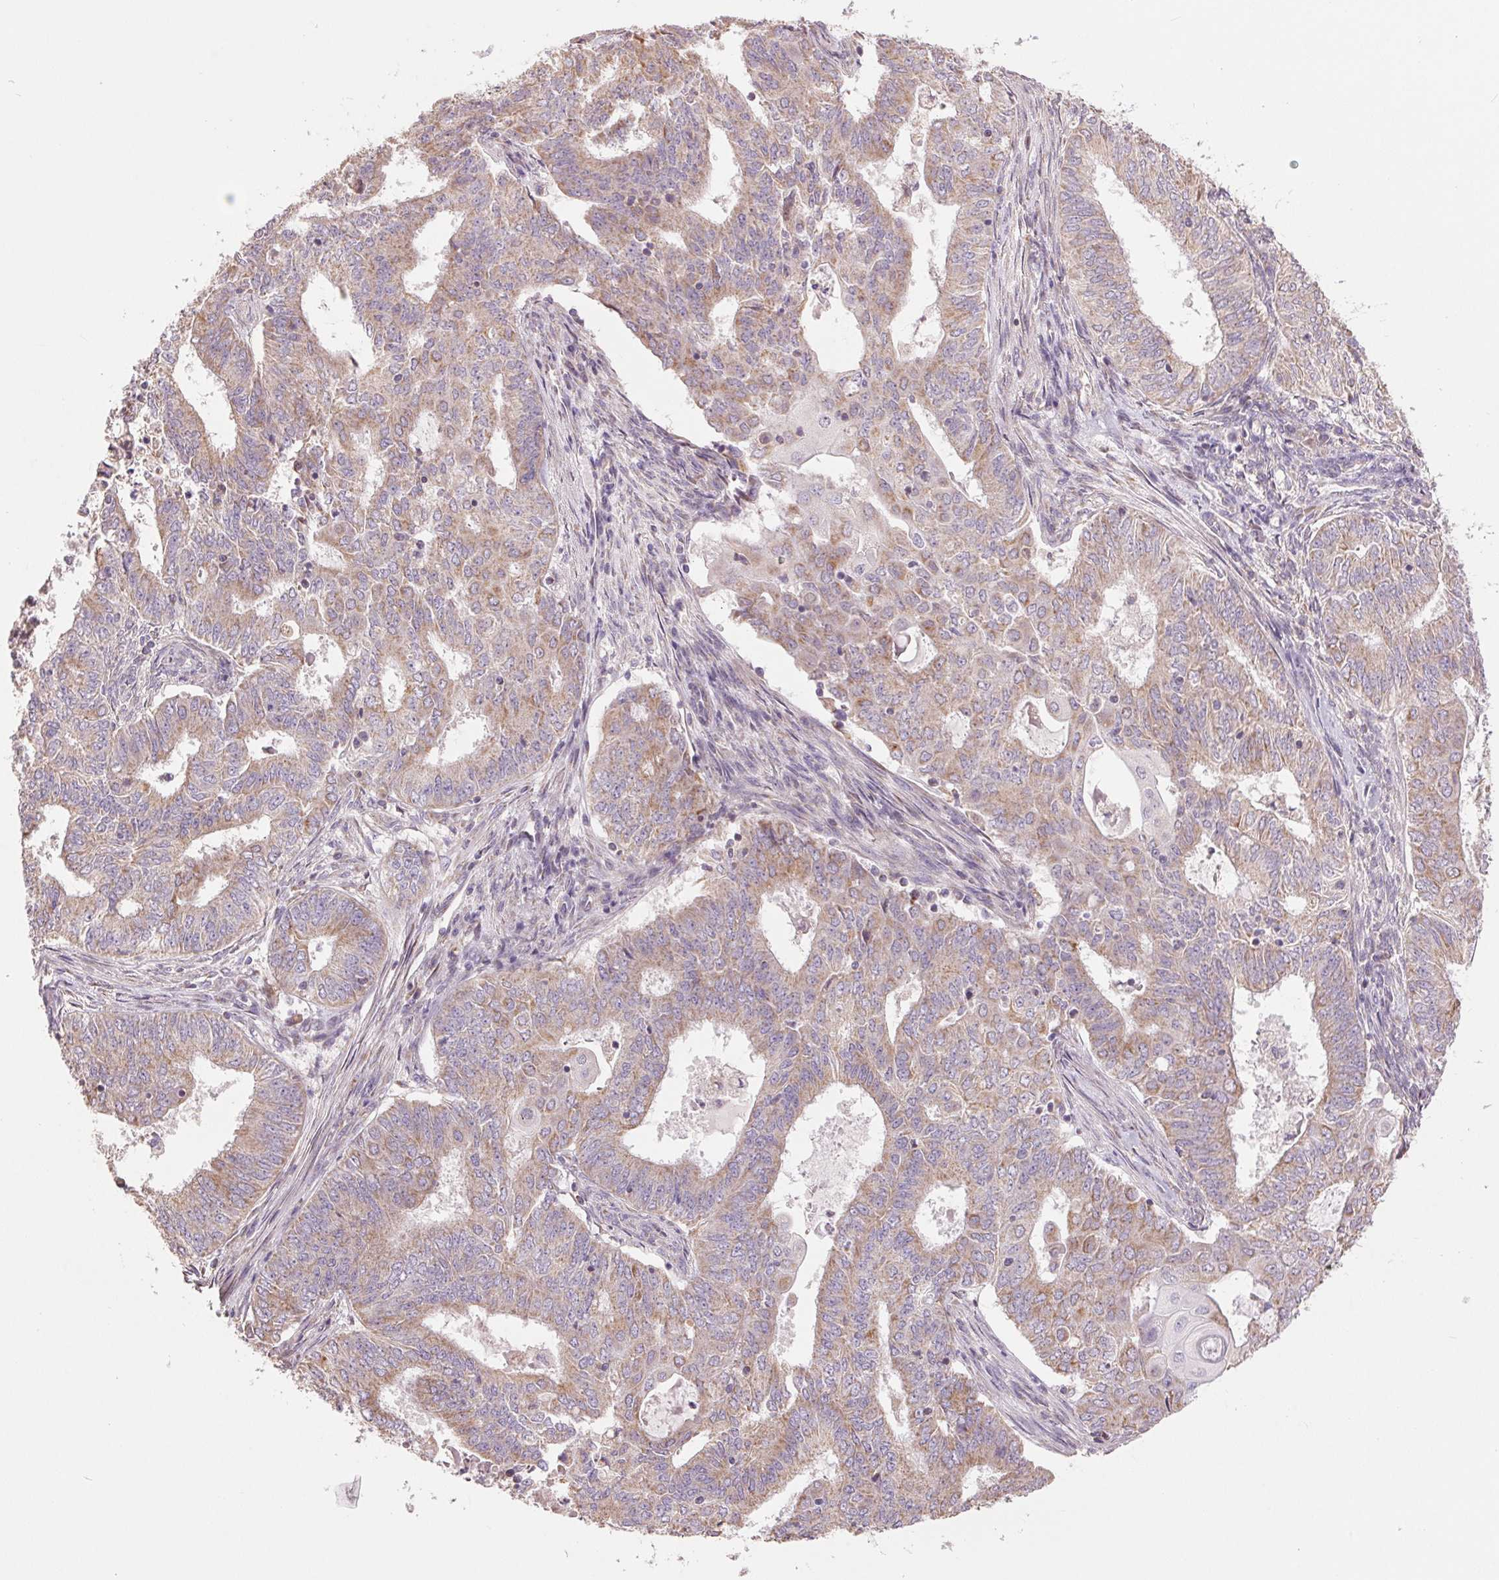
{"staining": {"intensity": "weak", "quantity": "25%-75%", "location": "cytoplasmic/membranous"}, "tissue": "endometrial cancer", "cell_type": "Tumor cells", "image_type": "cancer", "snomed": [{"axis": "morphology", "description": "Adenocarcinoma, NOS"}, {"axis": "topography", "description": "Endometrium"}], "caption": "Immunohistochemistry photomicrograph of neoplastic tissue: endometrial cancer stained using IHC demonstrates low levels of weak protein expression localized specifically in the cytoplasmic/membranous of tumor cells, appearing as a cytoplasmic/membranous brown color.", "gene": "DGUOK", "patient": {"sex": "female", "age": 62}}